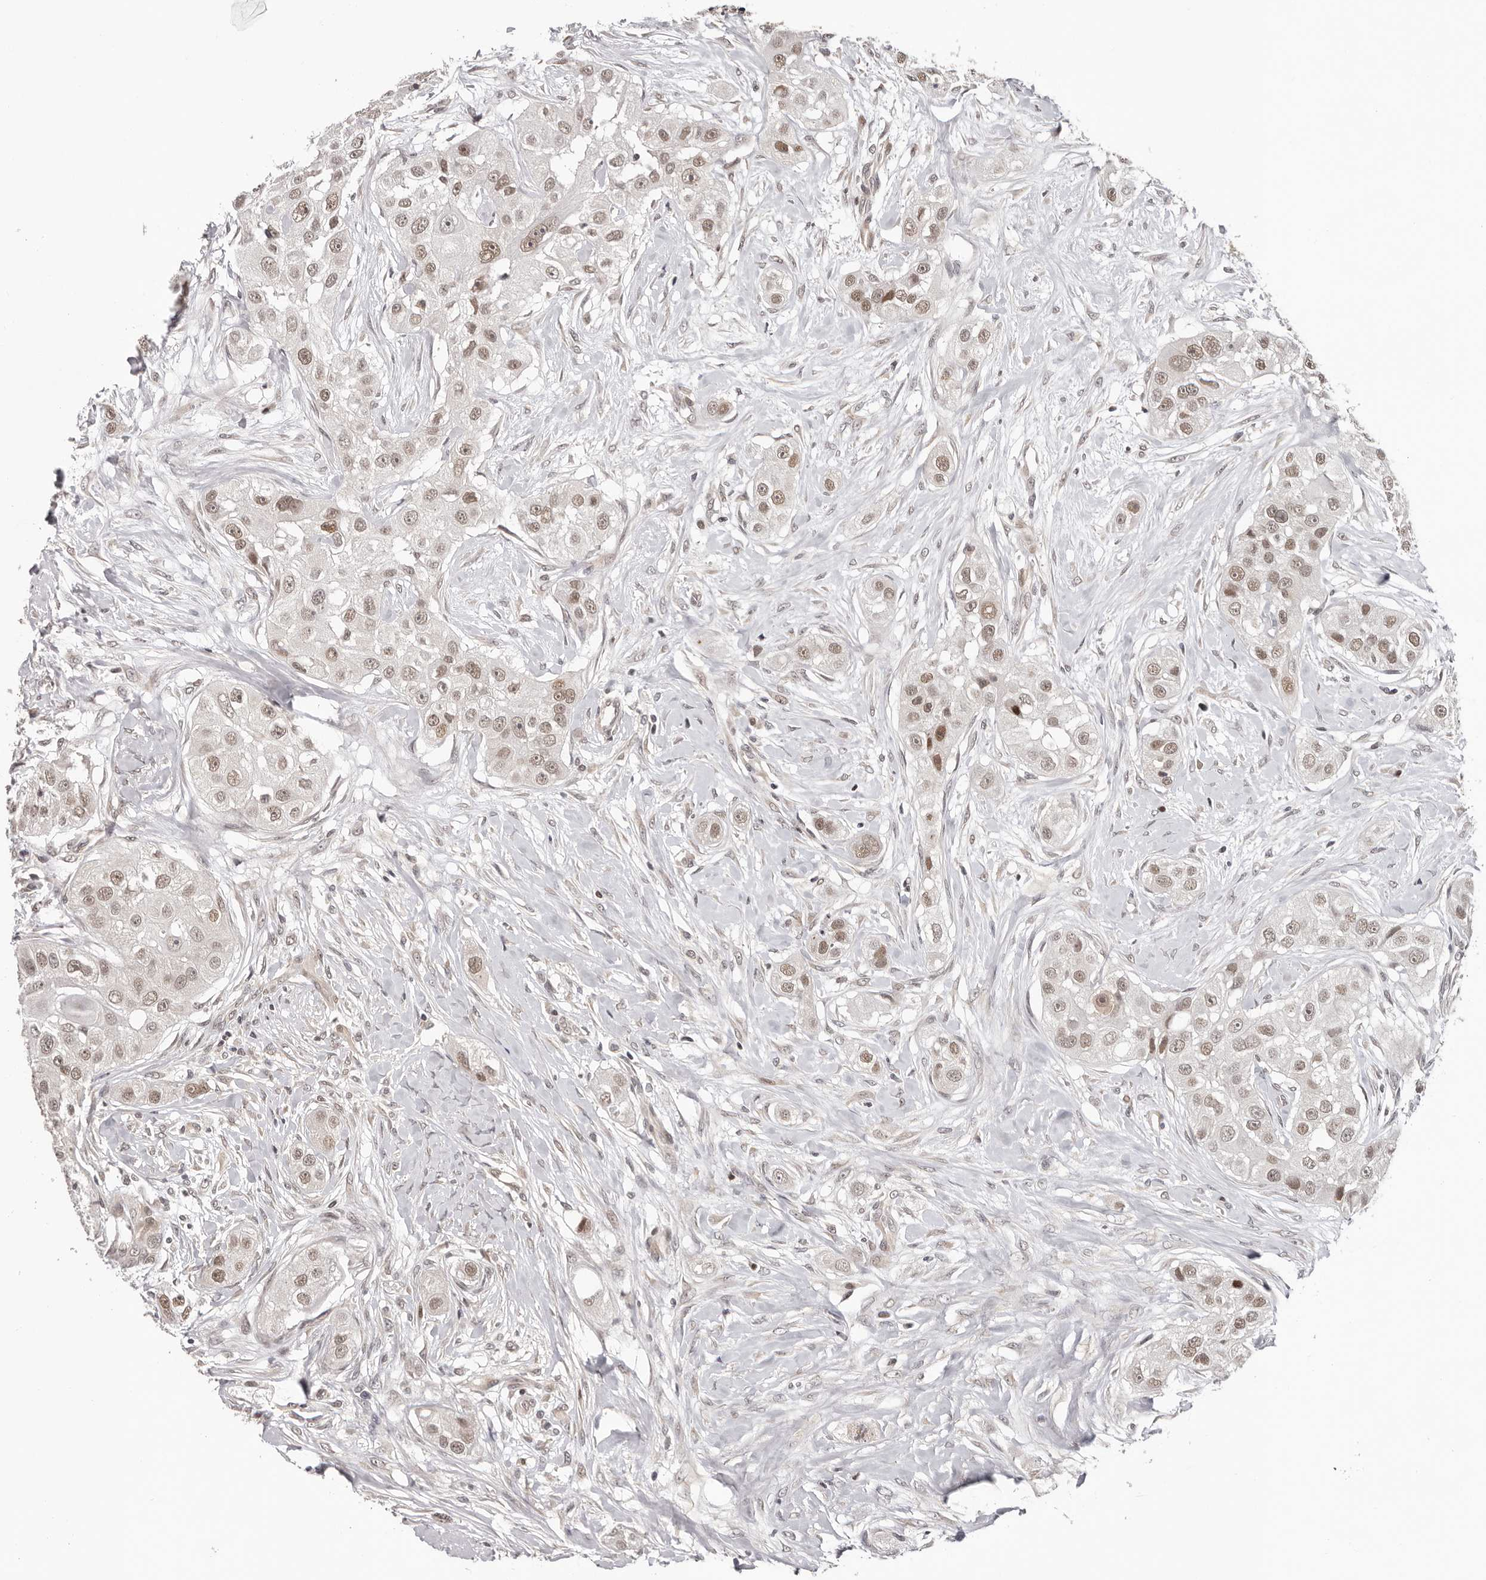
{"staining": {"intensity": "moderate", "quantity": ">75%", "location": "nuclear"}, "tissue": "head and neck cancer", "cell_type": "Tumor cells", "image_type": "cancer", "snomed": [{"axis": "morphology", "description": "Normal tissue, NOS"}, {"axis": "morphology", "description": "Squamous cell carcinoma, NOS"}, {"axis": "topography", "description": "Skeletal muscle"}, {"axis": "topography", "description": "Head-Neck"}], "caption": "Tumor cells demonstrate medium levels of moderate nuclear expression in approximately >75% of cells in human head and neck cancer (squamous cell carcinoma).", "gene": "TBX5", "patient": {"sex": "male", "age": 51}}